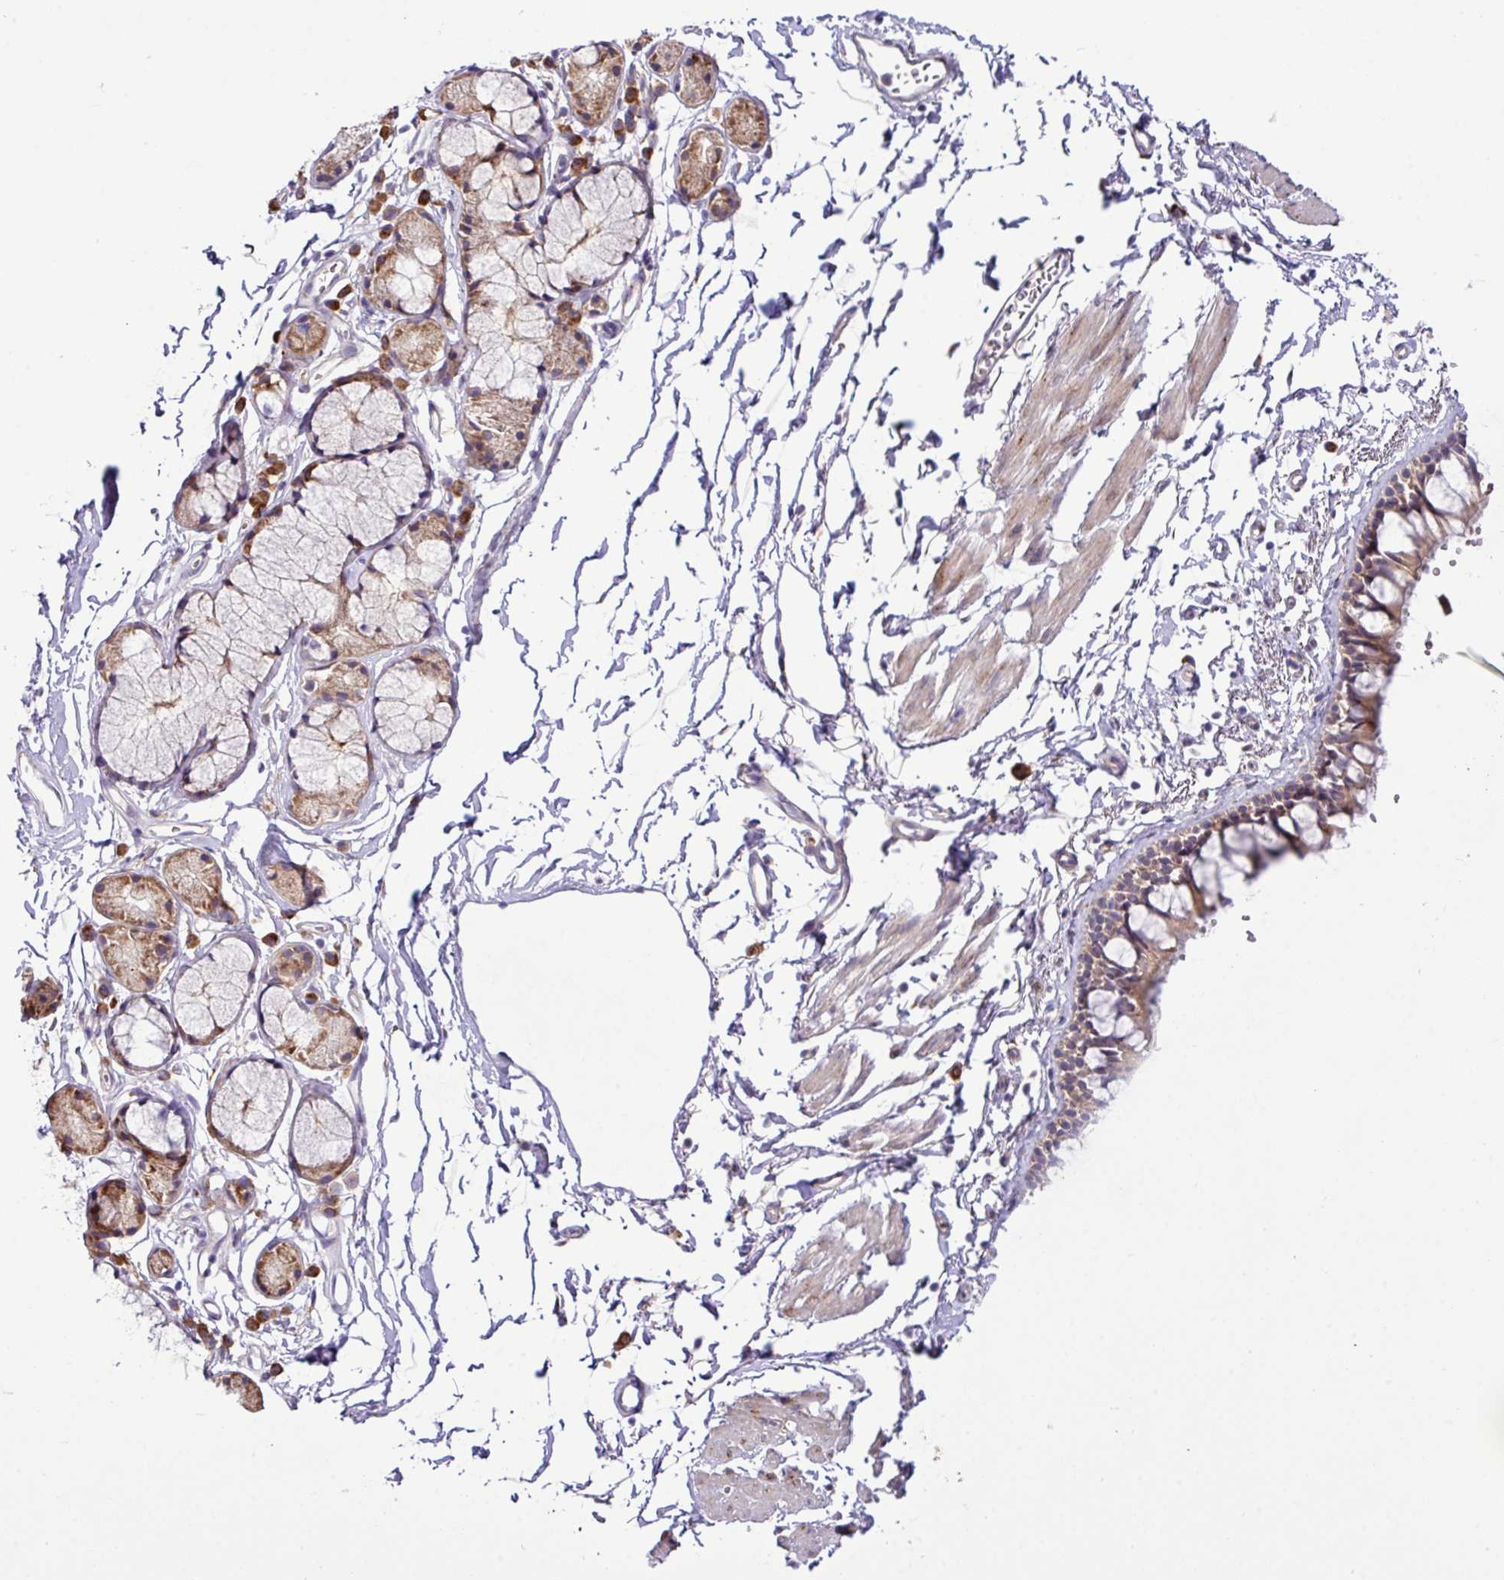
{"staining": {"intensity": "moderate", "quantity": ">75%", "location": "cytoplasmic/membranous"}, "tissue": "bronchus", "cell_type": "Respiratory epithelial cells", "image_type": "normal", "snomed": [{"axis": "morphology", "description": "Normal tissue, NOS"}, {"axis": "topography", "description": "Cartilage tissue"}, {"axis": "topography", "description": "Bronchus"}, {"axis": "topography", "description": "Peripheral nerve tissue"}], "caption": "Immunohistochemistry (IHC) histopathology image of unremarkable bronchus stained for a protein (brown), which demonstrates medium levels of moderate cytoplasmic/membranous positivity in approximately >75% of respiratory epithelial cells.", "gene": "TM2D2", "patient": {"sex": "female", "age": 59}}